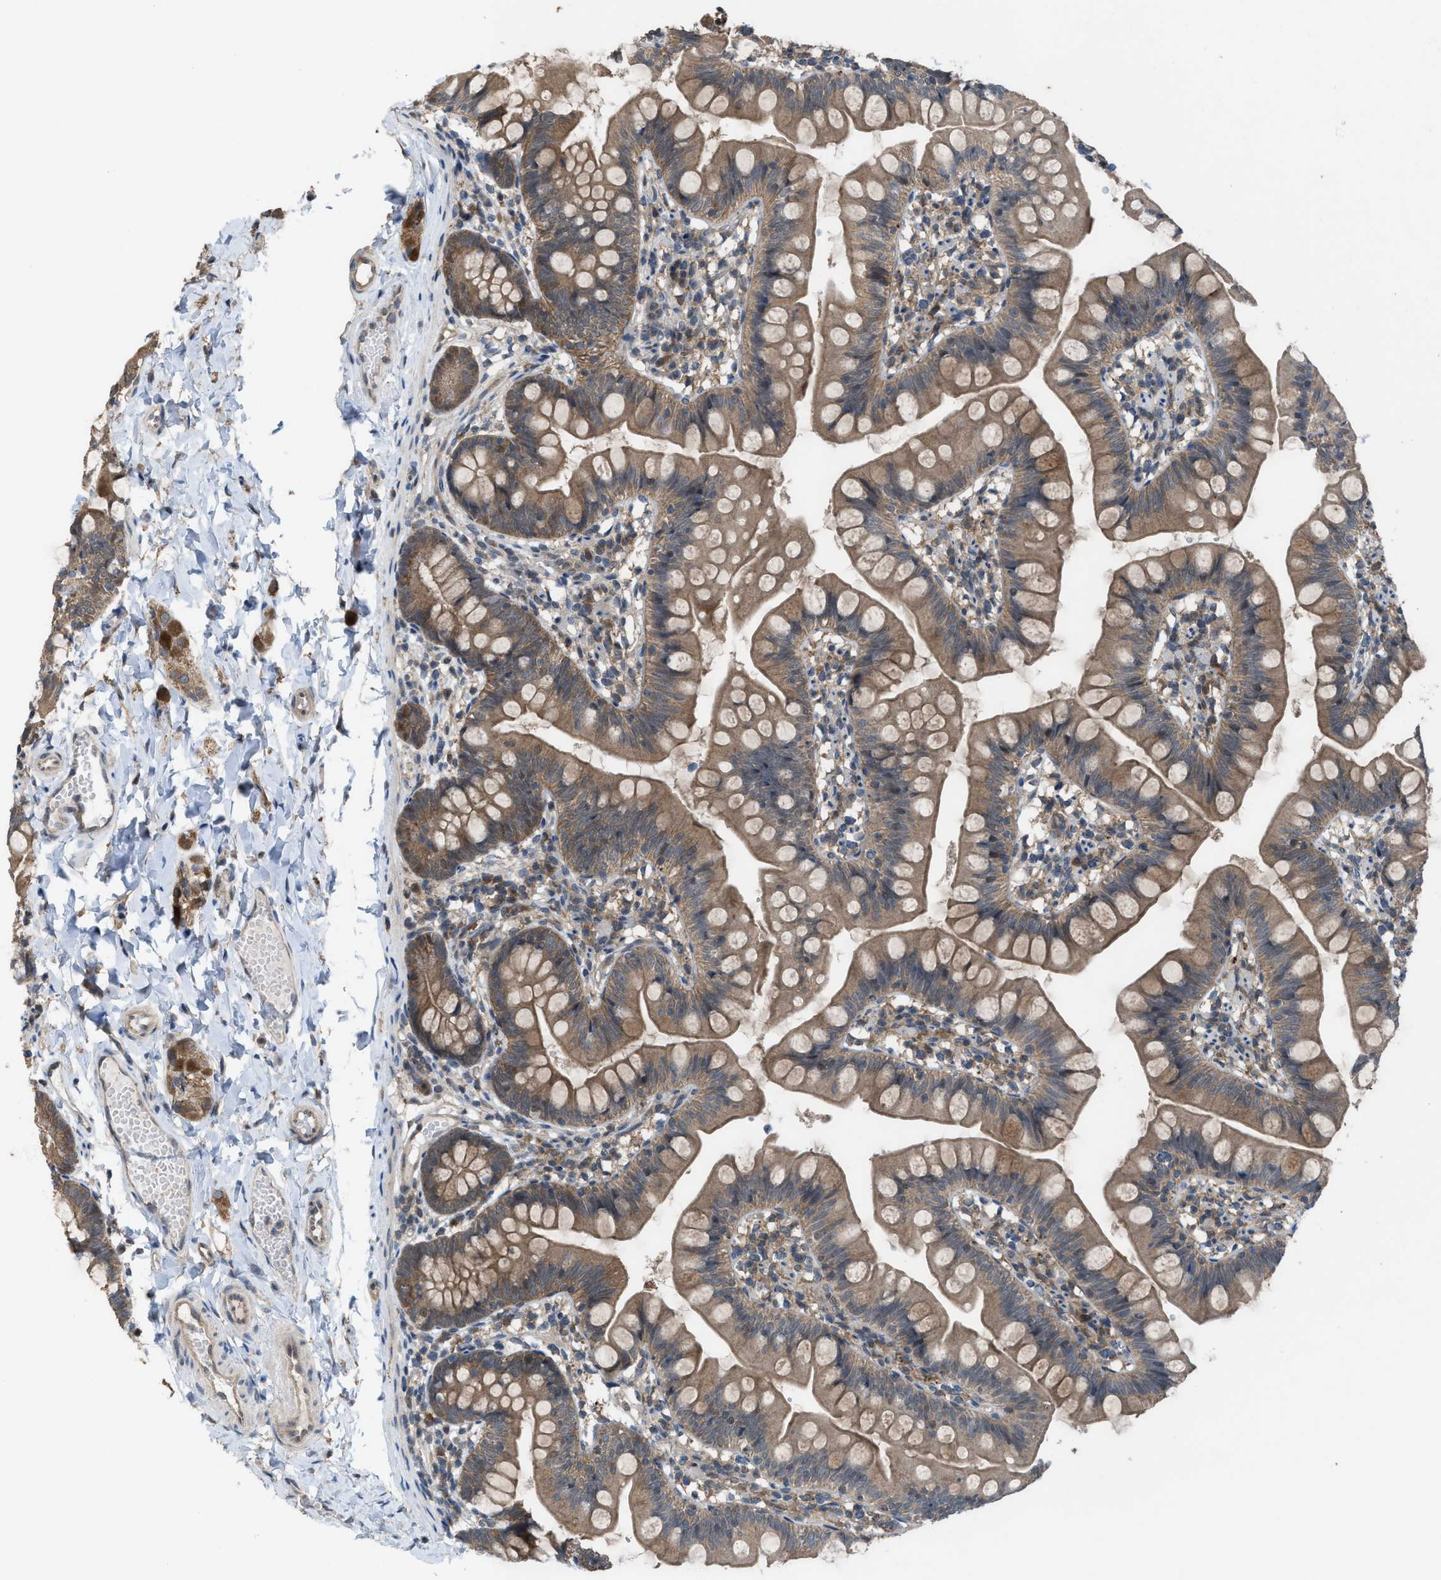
{"staining": {"intensity": "moderate", "quantity": ">75%", "location": "cytoplasmic/membranous"}, "tissue": "small intestine", "cell_type": "Glandular cells", "image_type": "normal", "snomed": [{"axis": "morphology", "description": "Normal tissue, NOS"}, {"axis": "topography", "description": "Small intestine"}], "caption": "An image of human small intestine stained for a protein demonstrates moderate cytoplasmic/membranous brown staining in glandular cells. (IHC, brightfield microscopy, high magnification).", "gene": "PLAA", "patient": {"sex": "male", "age": 7}}